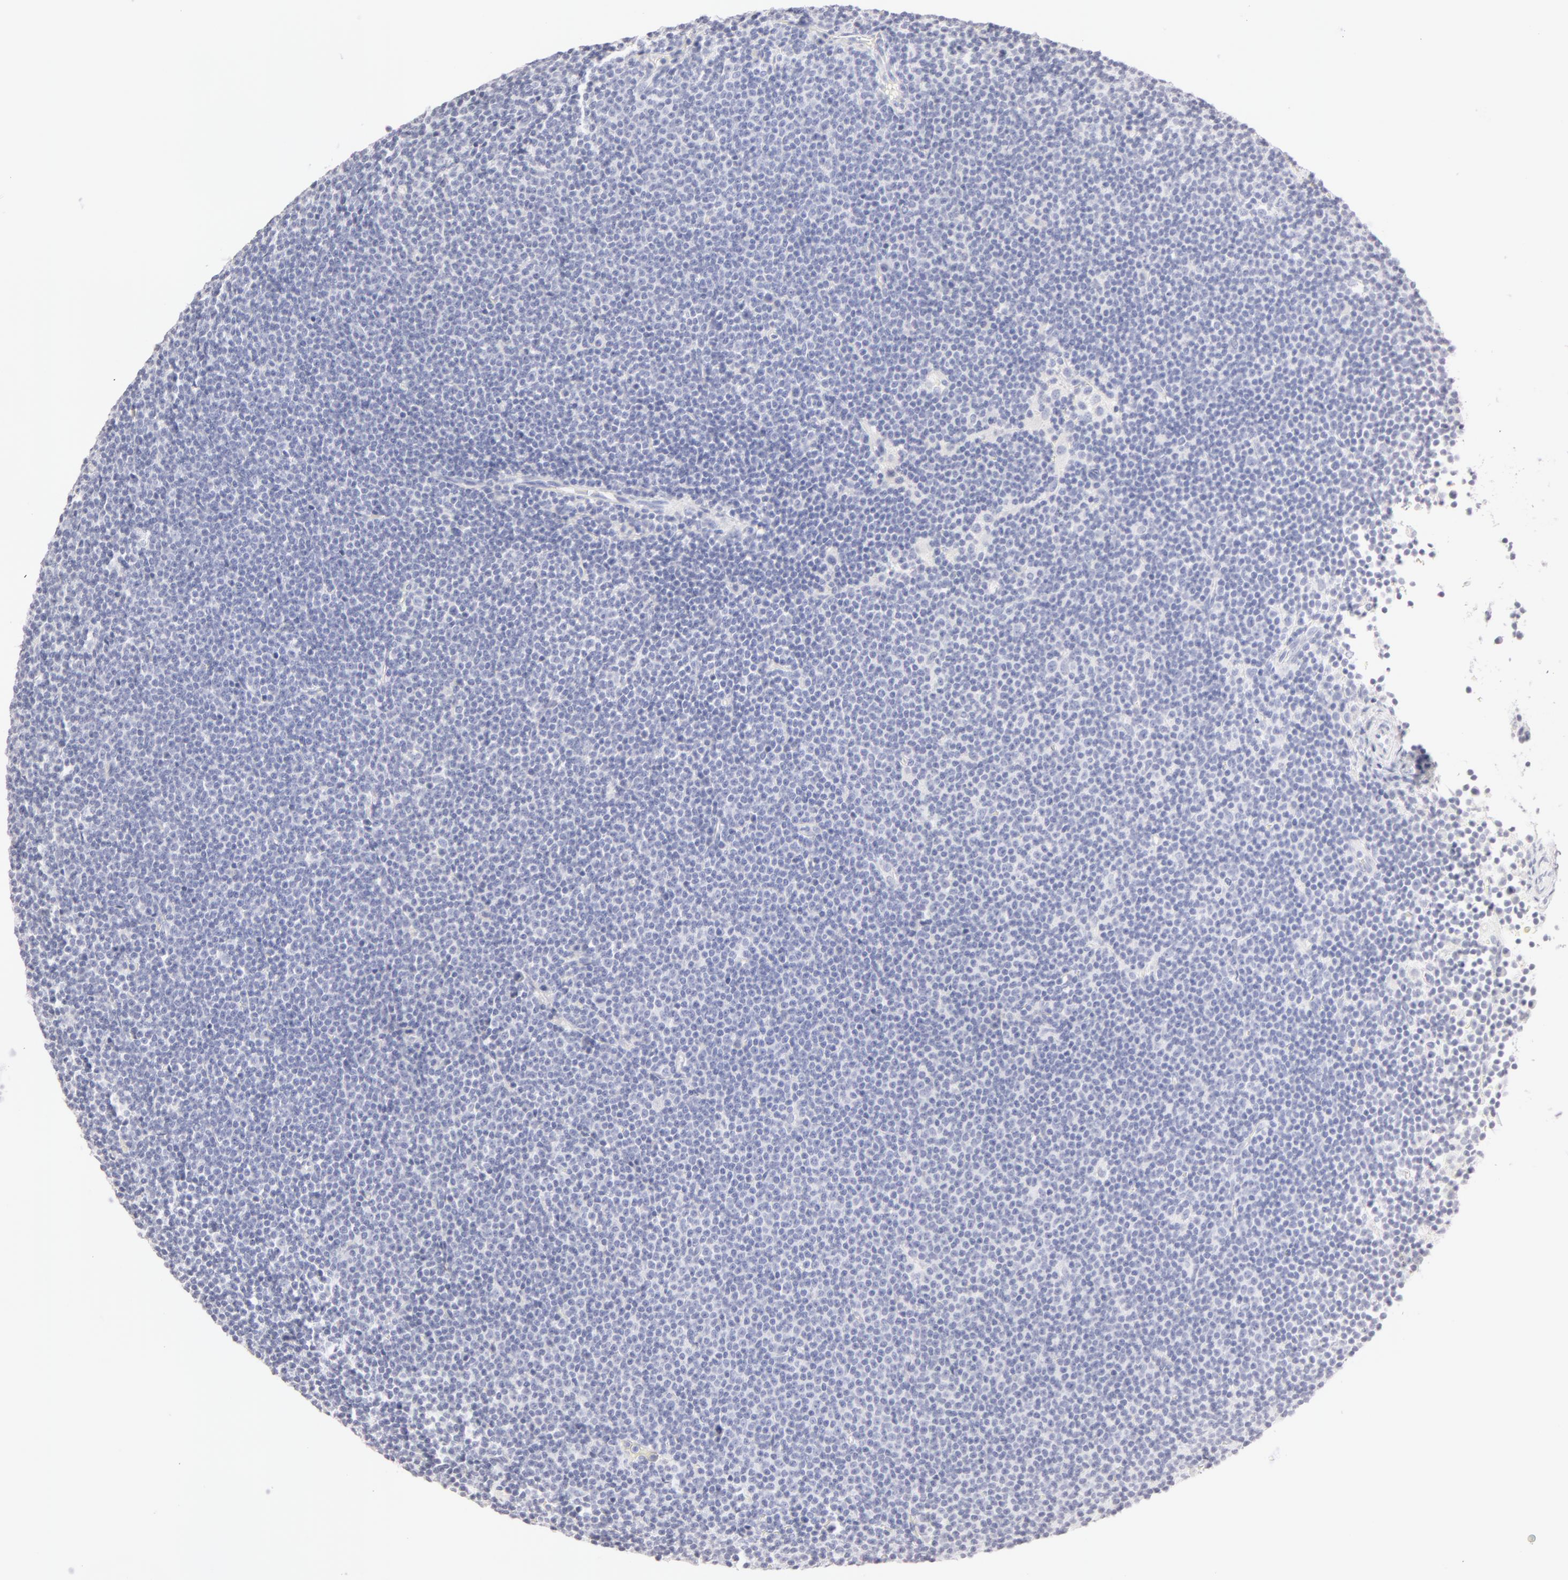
{"staining": {"intensity": "negative", "quantity": "none", "location": "none"}, "tissue": "lymphoma", "cell_type": "Tumor cells", "image_type": "cancer", "snomed": [{"axis": "morphology", "description": "Malignant lymphoma, non-Hodgkin's type, Low grade"}, {"axis": "topography", "description": "Lymph node"}], "caption": "A photomicrograph of malignant lymphoma, non-Hodgkin's type (low-grade) stained for a protein shows no brown staining in tumor cells.", "gene": "LGALS7B", "patient": {"sex": "female", "age": 69}}